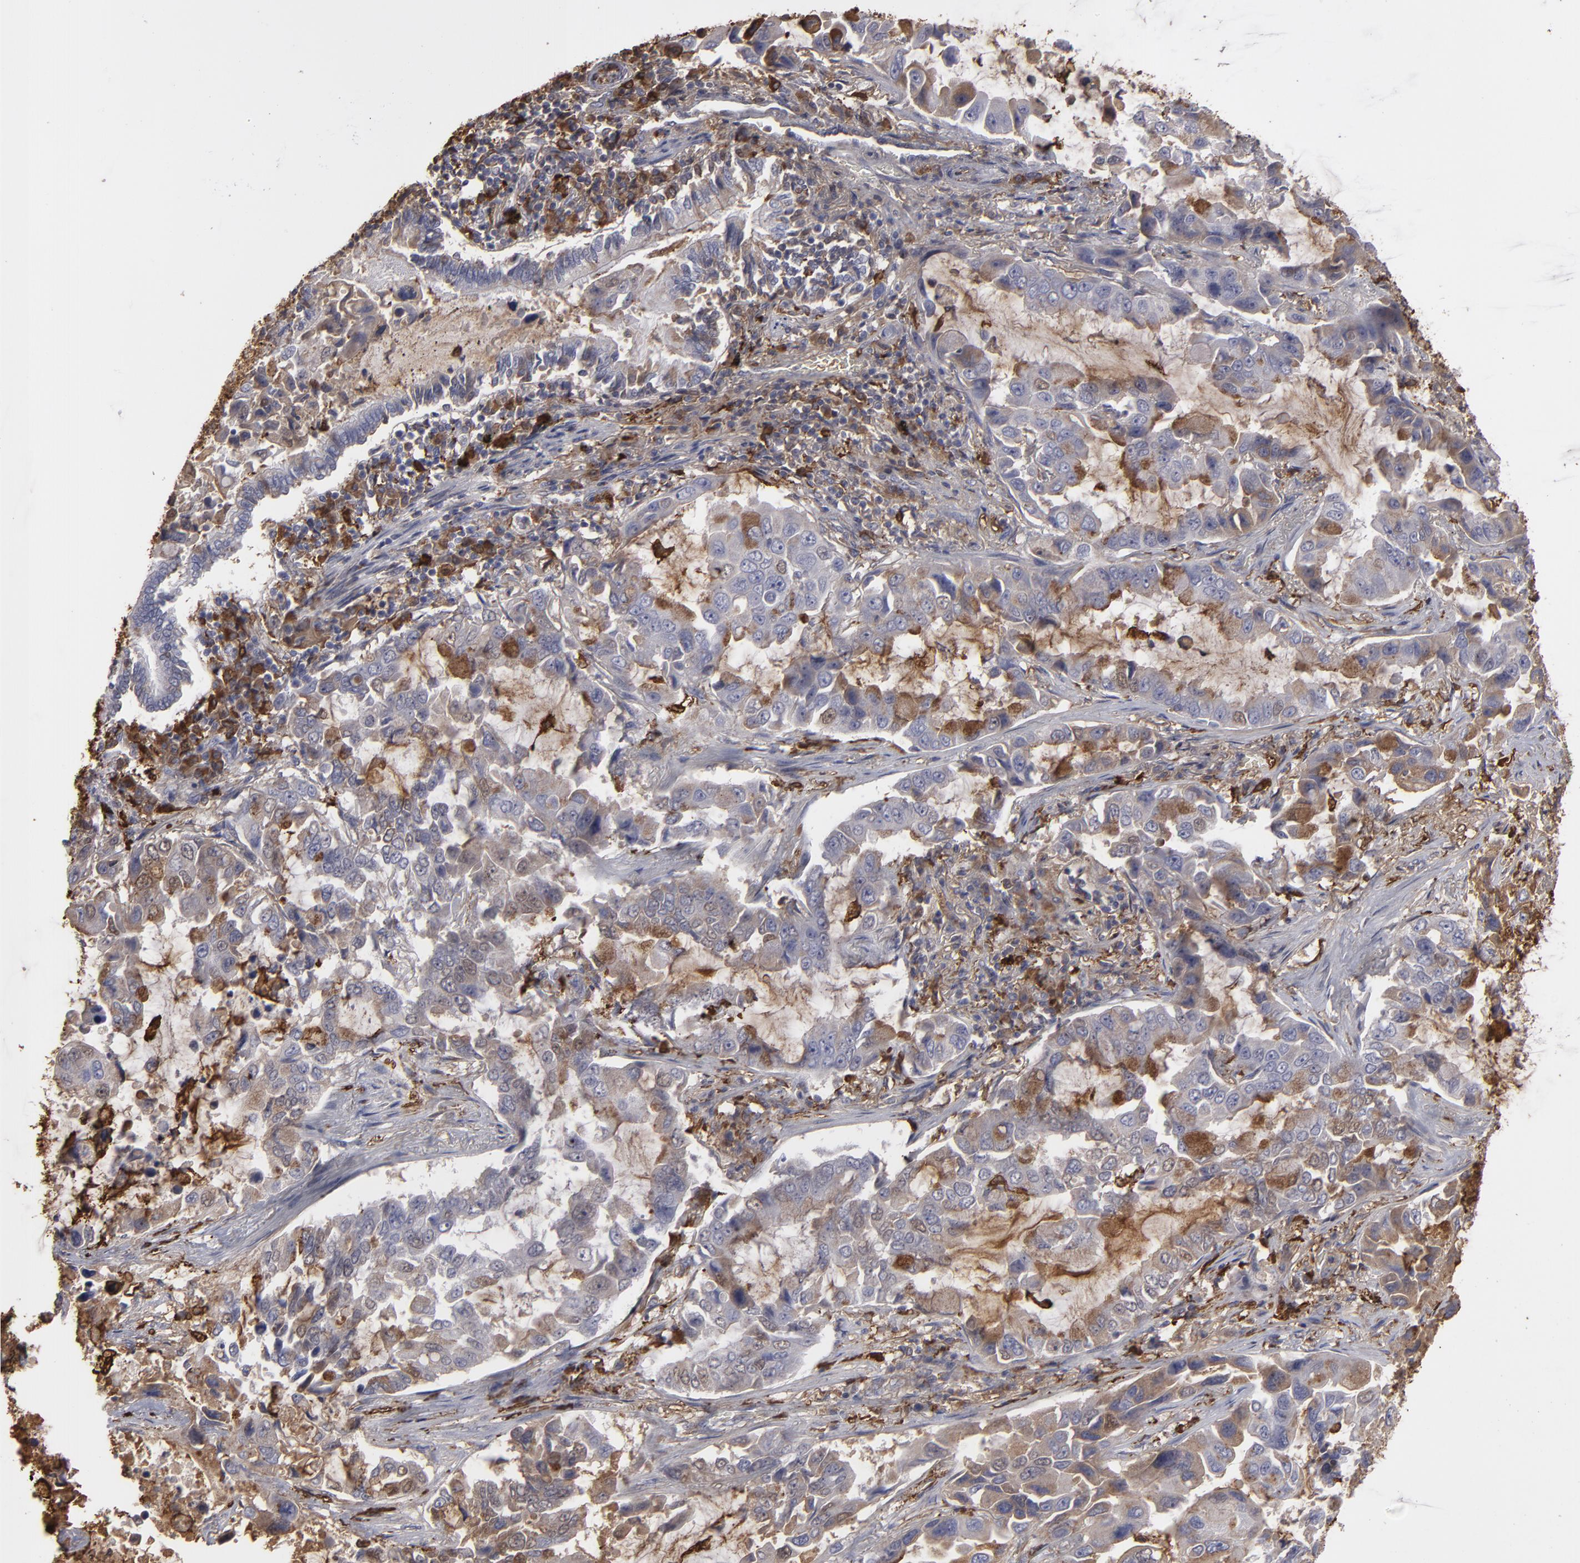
{"staining": {"intensity": "moderate", "quantity": "25%-75%", "location": "cytoplasmic/membranous"}, "tissue": "lung cancer", "cell_type": "Tumor cells", "image_type": "cancer", "snomed": [{"axis": "morphology", "description": "Adenocarcinoma, NOS"}, {"axis": "topography", "description": "Lung"}], "caption": "Tumor cells display medium levels of moderate cytoplasmic/membranous staining in about 25%-75% of cells in adenocarcinoma (lung). (Brightfield microscopy of DAB IHC at high magnification).", "gene": "ODC1", "patient": {"sex": "male", "age": 64}}